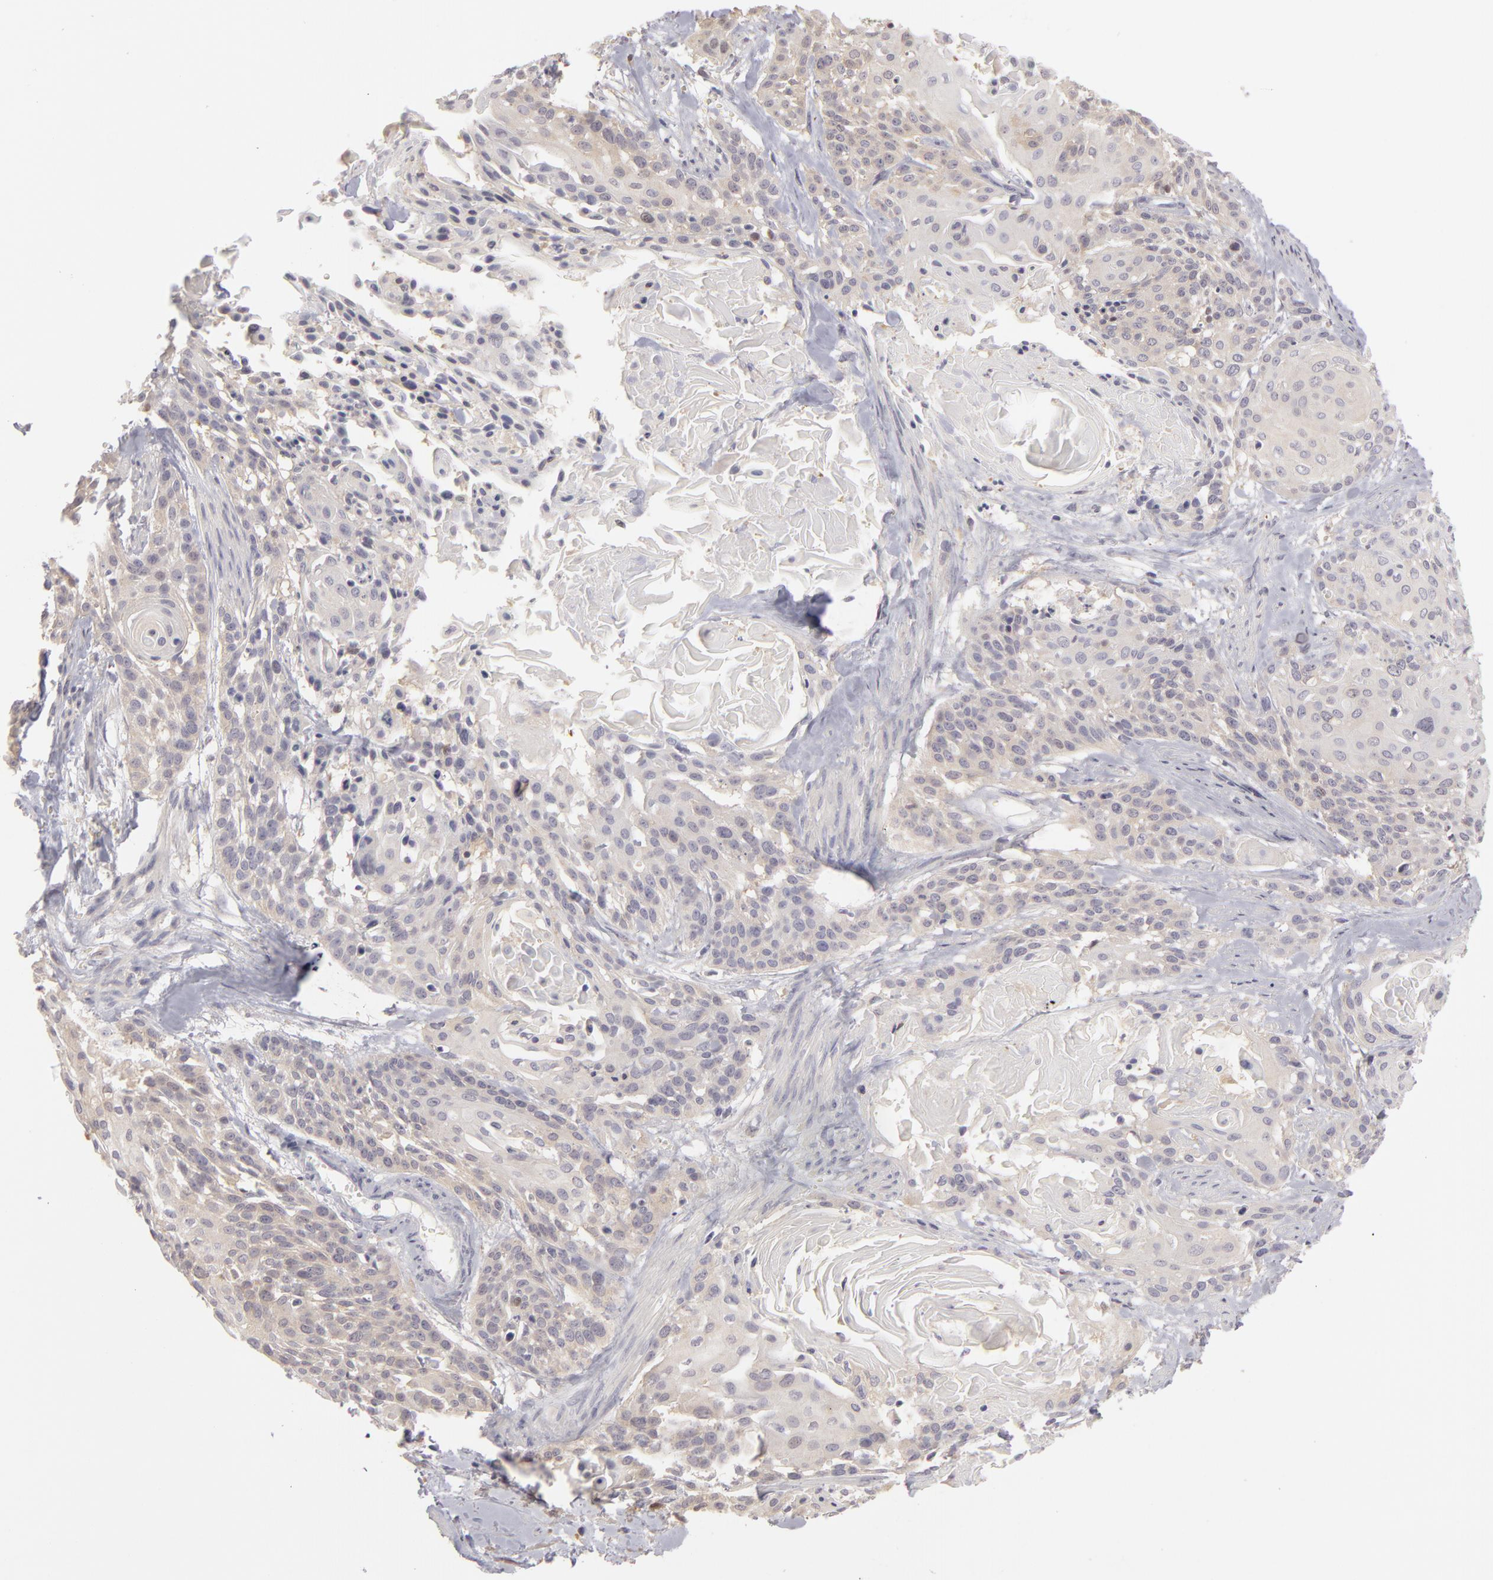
{"staining": {"intensity": "negative", "quantity": "none", "location": "none"}, "tissue": "cervical cancer", "cell_type": "Tumor cells", "image_type": "cancer", "snomed": [{"axis": "morphology", "description": "Squamous cell carcinoma, NOS"}, {"axis": "topography", "description": "Cervix"}], "caption": "IHC of human cervical cancer (squamous cell carcinoma) shows no expression in tumor cells.", "gene": "GNPDA1", "patient": {"sex": "female", "age": 57}}